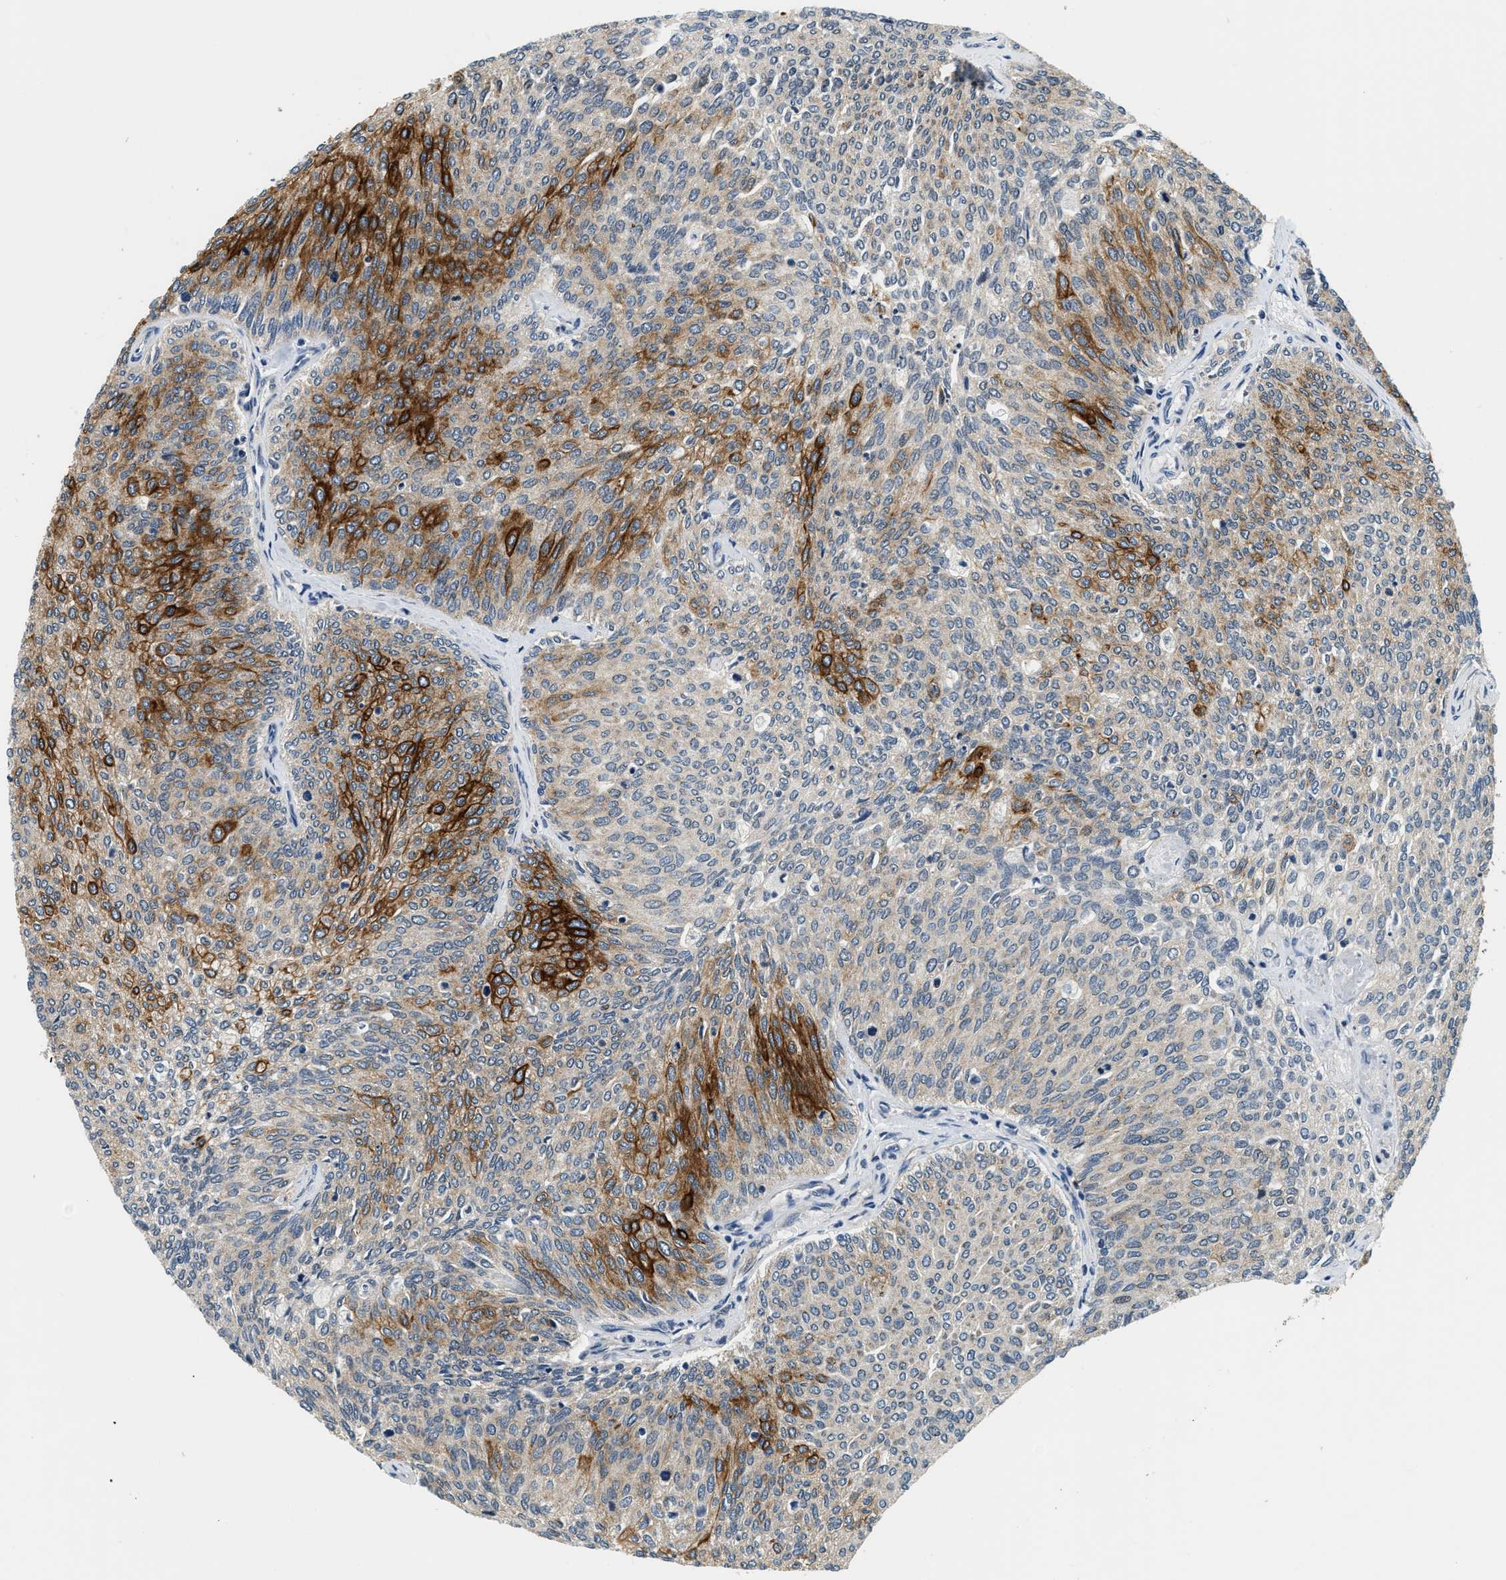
{"staining": {"intensity": "strong", "quantity": "<25%", "location": "cytoplasmic/membranous"}, "tissue": "urothelial cancer", "cell_type": "Tumor cells", "image_type": "cancer", "snomed": [{"axis": "morphology", "description": "Urothelial carcinoma, Low grade"}, {"axis": "topography", "description": "Urinary bladder"}], "caption": "Immunohistochemical staining of human urothelial cancer demonstrates strong cytoplasmic/membranous protein staining in about <25% of tumor cells. The protein is stained brown, and the nuclei are stained in blue (DAB IHC with brightfield microscopy, high magnification).", "gene": "YAE1", "patient": {"sex": "female", "age": 79}}